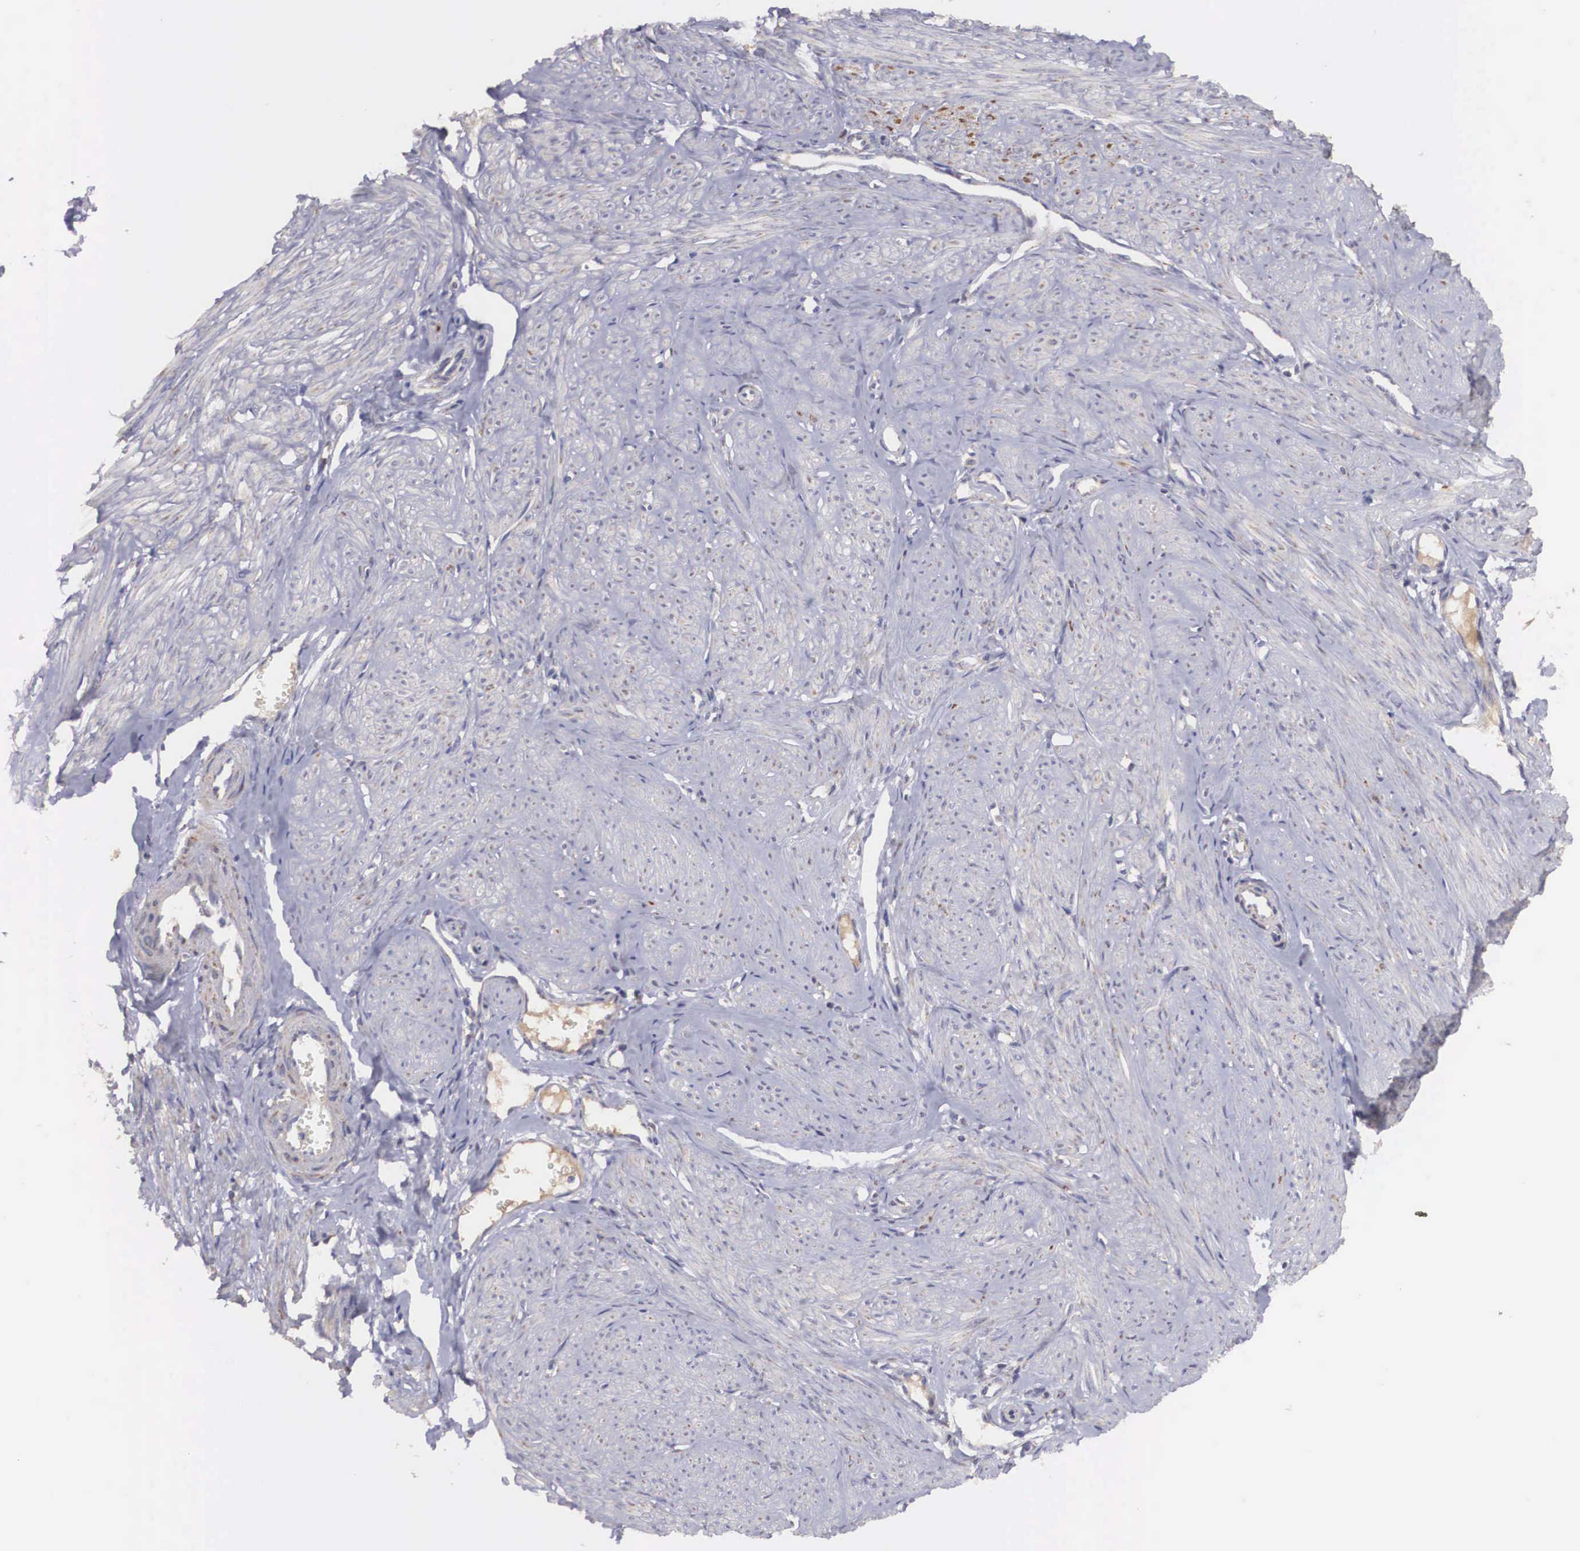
{"staining": {"intensity": "negative", "quantity": "none", "location": "none"}, "tissue": "smooth muscle", "cell_type": "Smooth muscle cells", "image_type": "normal", "snomed": [{"axis": "morphology", "description": "Normal tissue, NOS"}, {"axis": "topography", "description": "Uterus"}], "caption": "IHC micrograph of benign smooth muscle stained for a protein (brown), which demonstrates no staining in smooth muscle cells.", "gene": "NREP", "patient": {"sex": "female", "age": 45}}